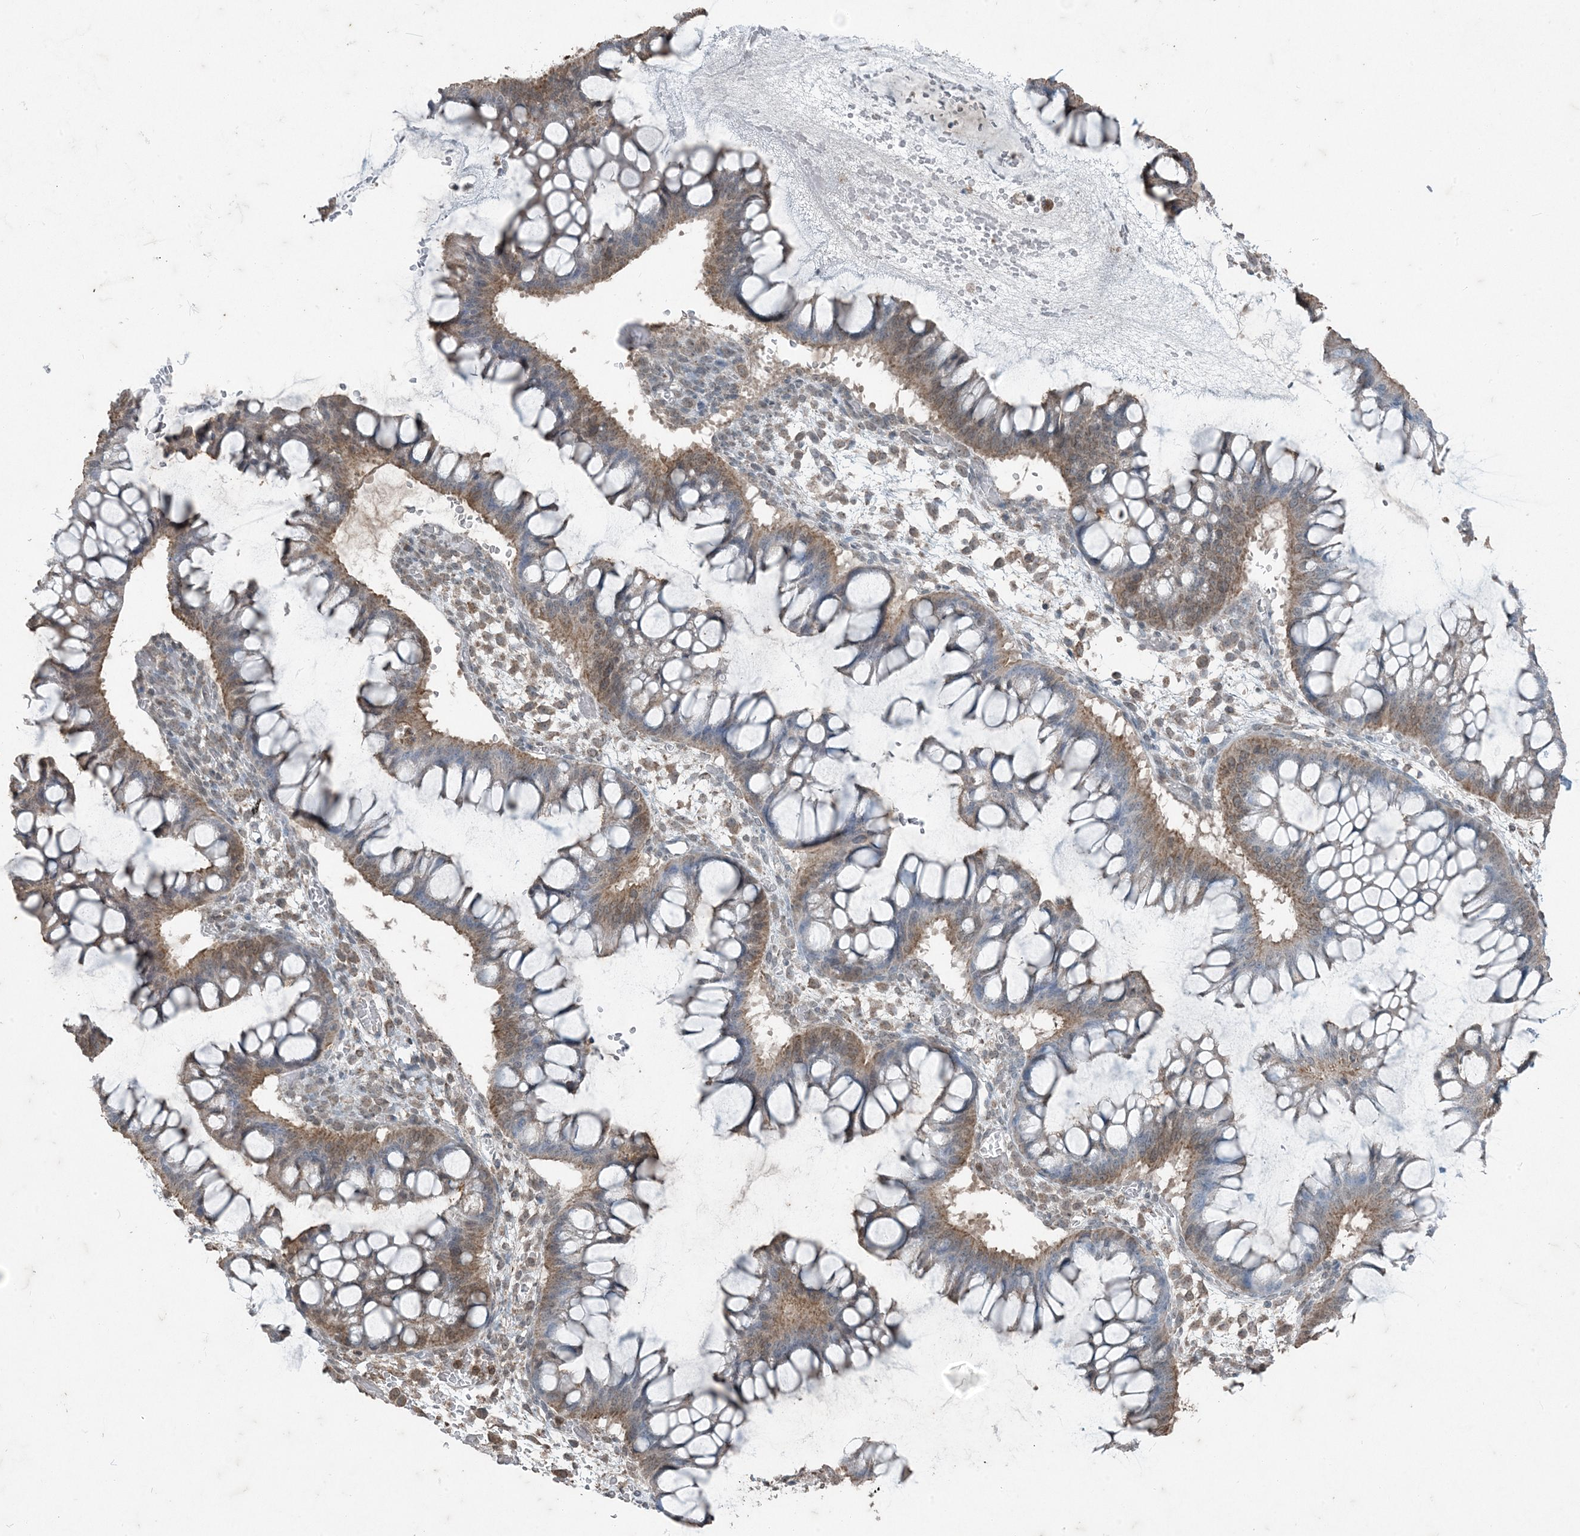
{"staining": {"intensity": "moderate", "quantity": ">75%", "location": "cytoplasmic/membranous"}, "tissue": "ovarian cancer", "cell_type": "Tumor cells", "image_type": "cancer", "snomed": [{"axis": "morphology", "description": "Cystadenocarcinoma, mucinous, NOS"}, {"axis": "topography", "description": "Ovary"}], "caption": "IHC photomicrograph of ovarian cancer stained for a protein (brown), which reveals medium levels of moderate cytoplasmic/membranous staining in about >75% of tumor cells.", "gene": "GNL1", "patient": {"sex": "female", "age": 73}}